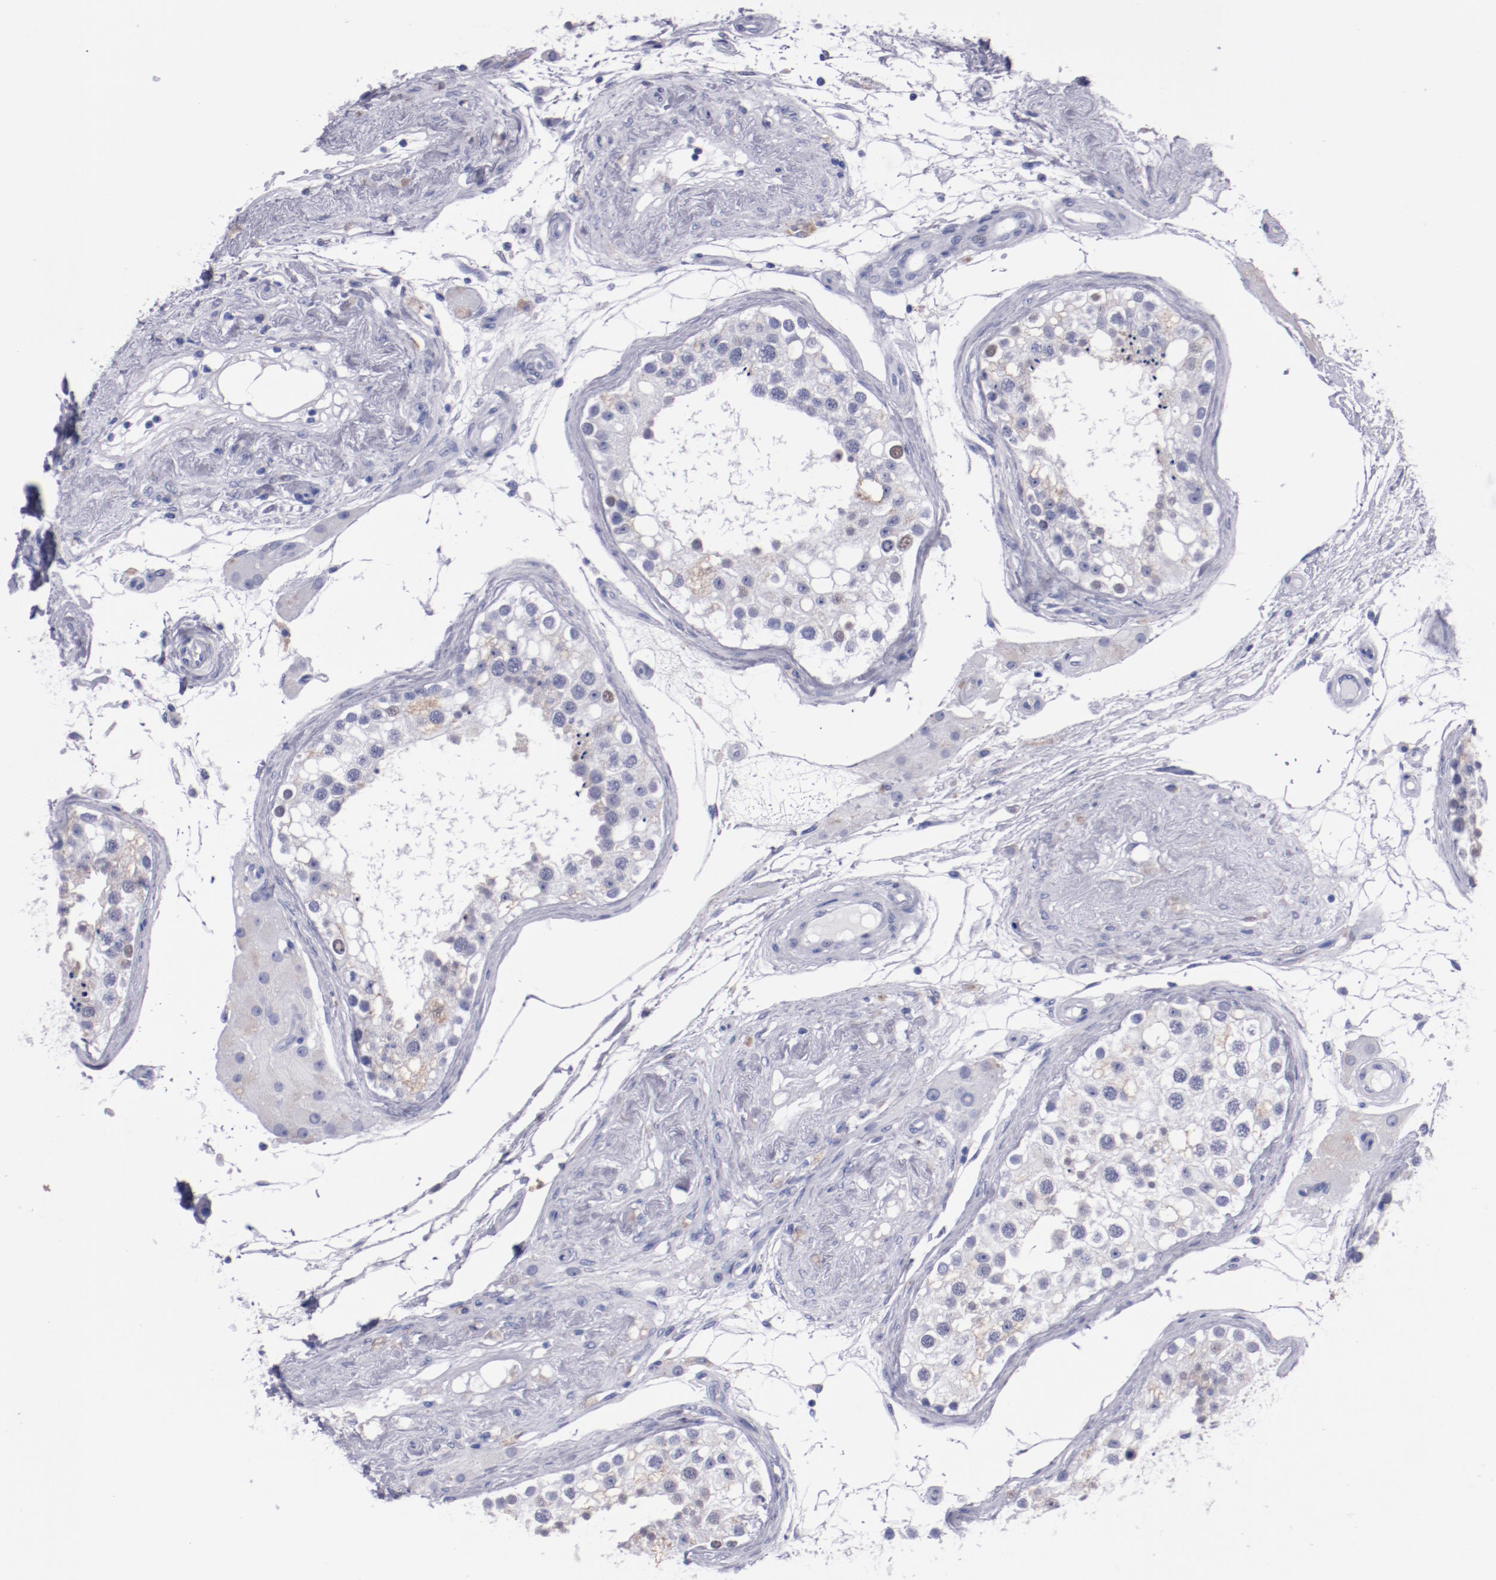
{"staining": {"intensity": "weak", "quantity": "<25%", "location": "nuclear"}, "tissue": "testis", "cell_type": "Cells in seminiferous ducts", "image_type": "normal", "snomed": [{"axis": "morphology", "description": "Normal tissue, NOS"}, {"axis": "topography", "description": "Testis"}], "caption": "Human testis stained for a protein using immunohistochemistry demonstrates no staining in cells in seminiferous ducts.", "gene": "HNF1B", "patient": {"sex": "male", "age": 68}}